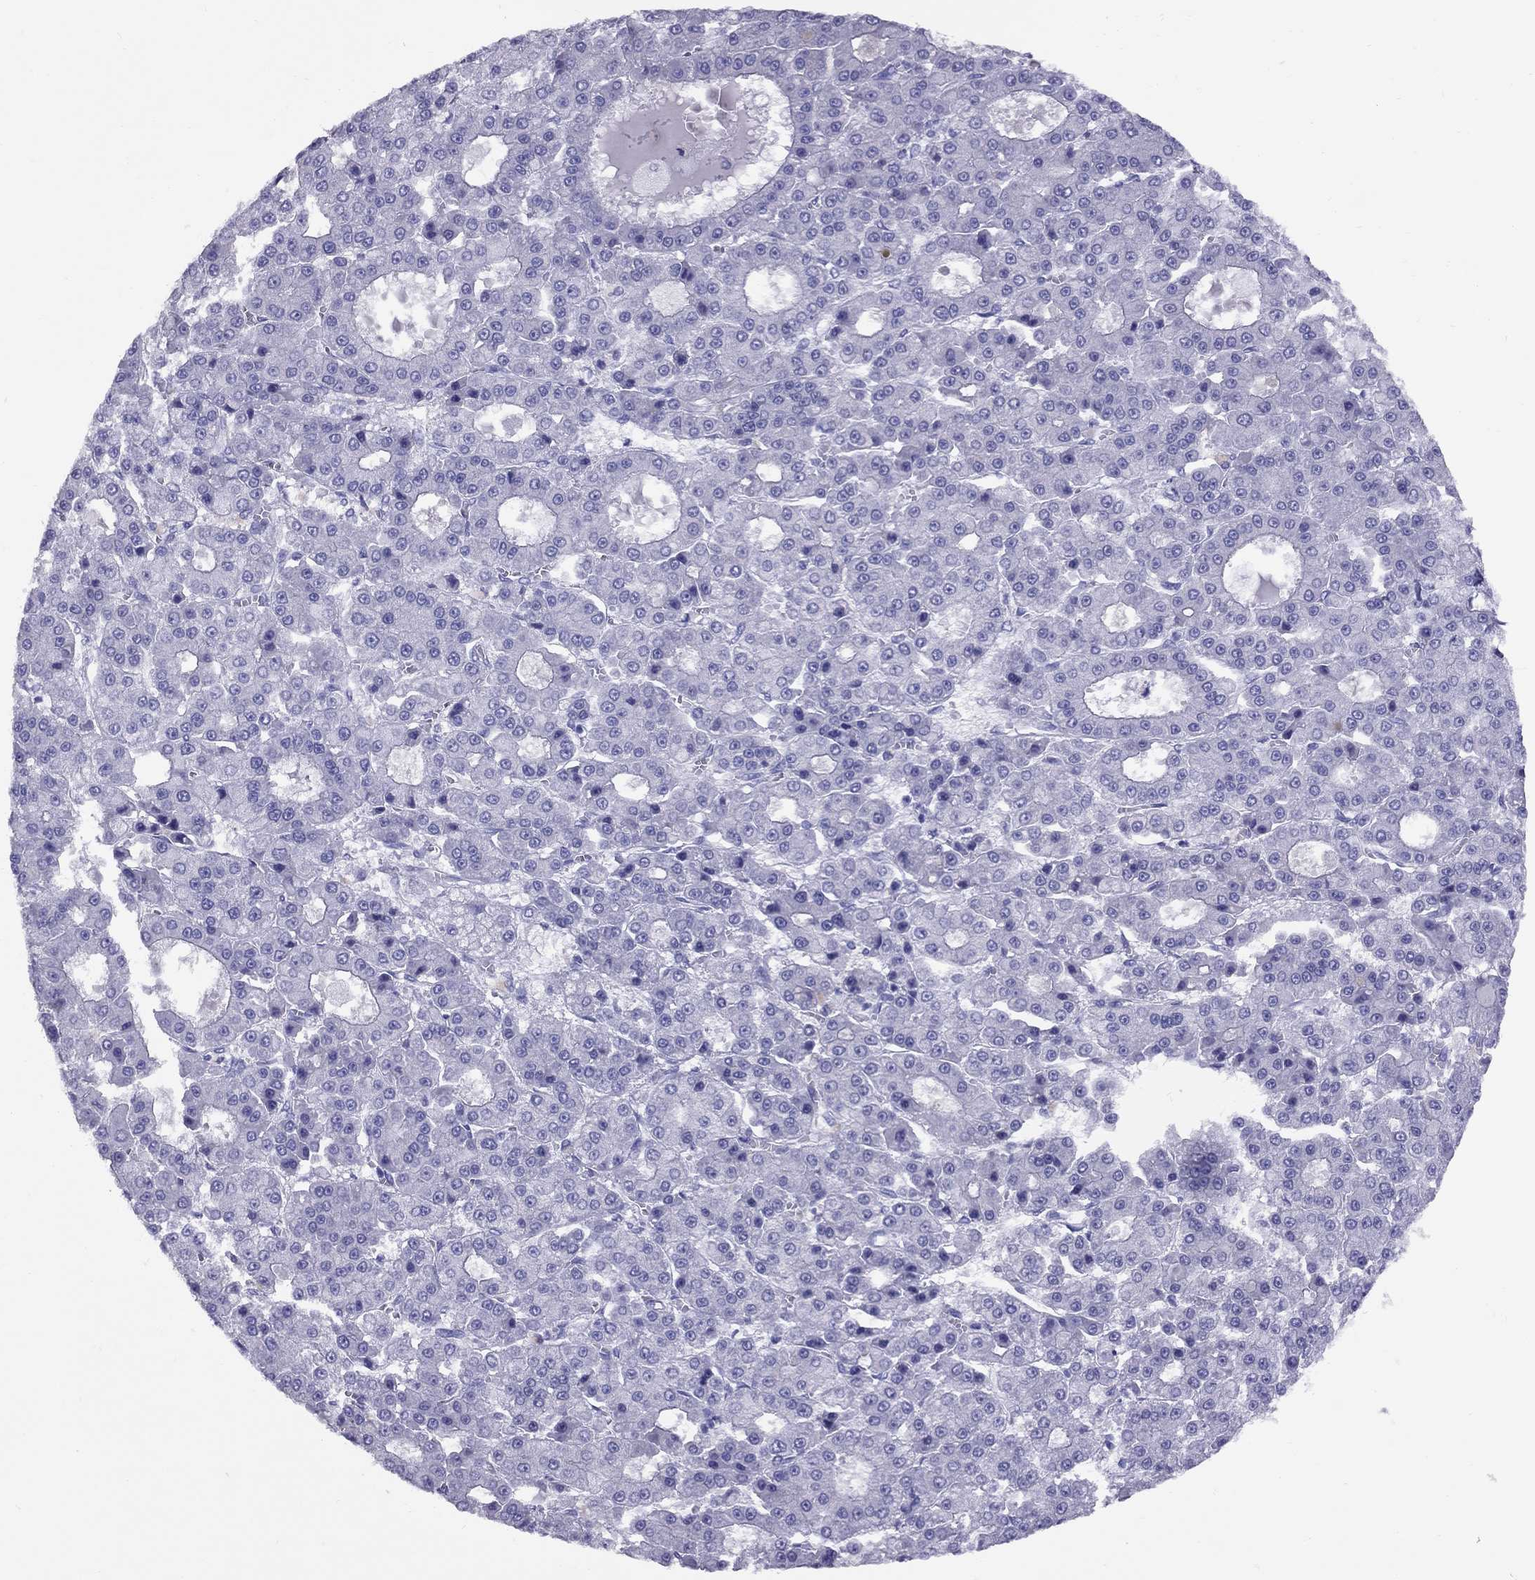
{"staining": {"intensity": "negative", "quantity": "none", "location": "none"}, "tissue": "liver cancer", "cell_type": "Tumor cells", "image_type": "cancer", "snomed": [{"axis": "morphology", "description": "Carcinoma, Hepatocellular, NOS"}, {"axis": "topography", "description": "Liver"}], "caption": "Liver hepatocellular carcinoma was stained to show a protein in brown. There is no significant expression in tumor cells. (DAB (3,3'-diaminobenzidine) IHC with hematoxylin counter stain).", "gene": "AVPR1B", "patient": {"sex": "male", "age": 70}}